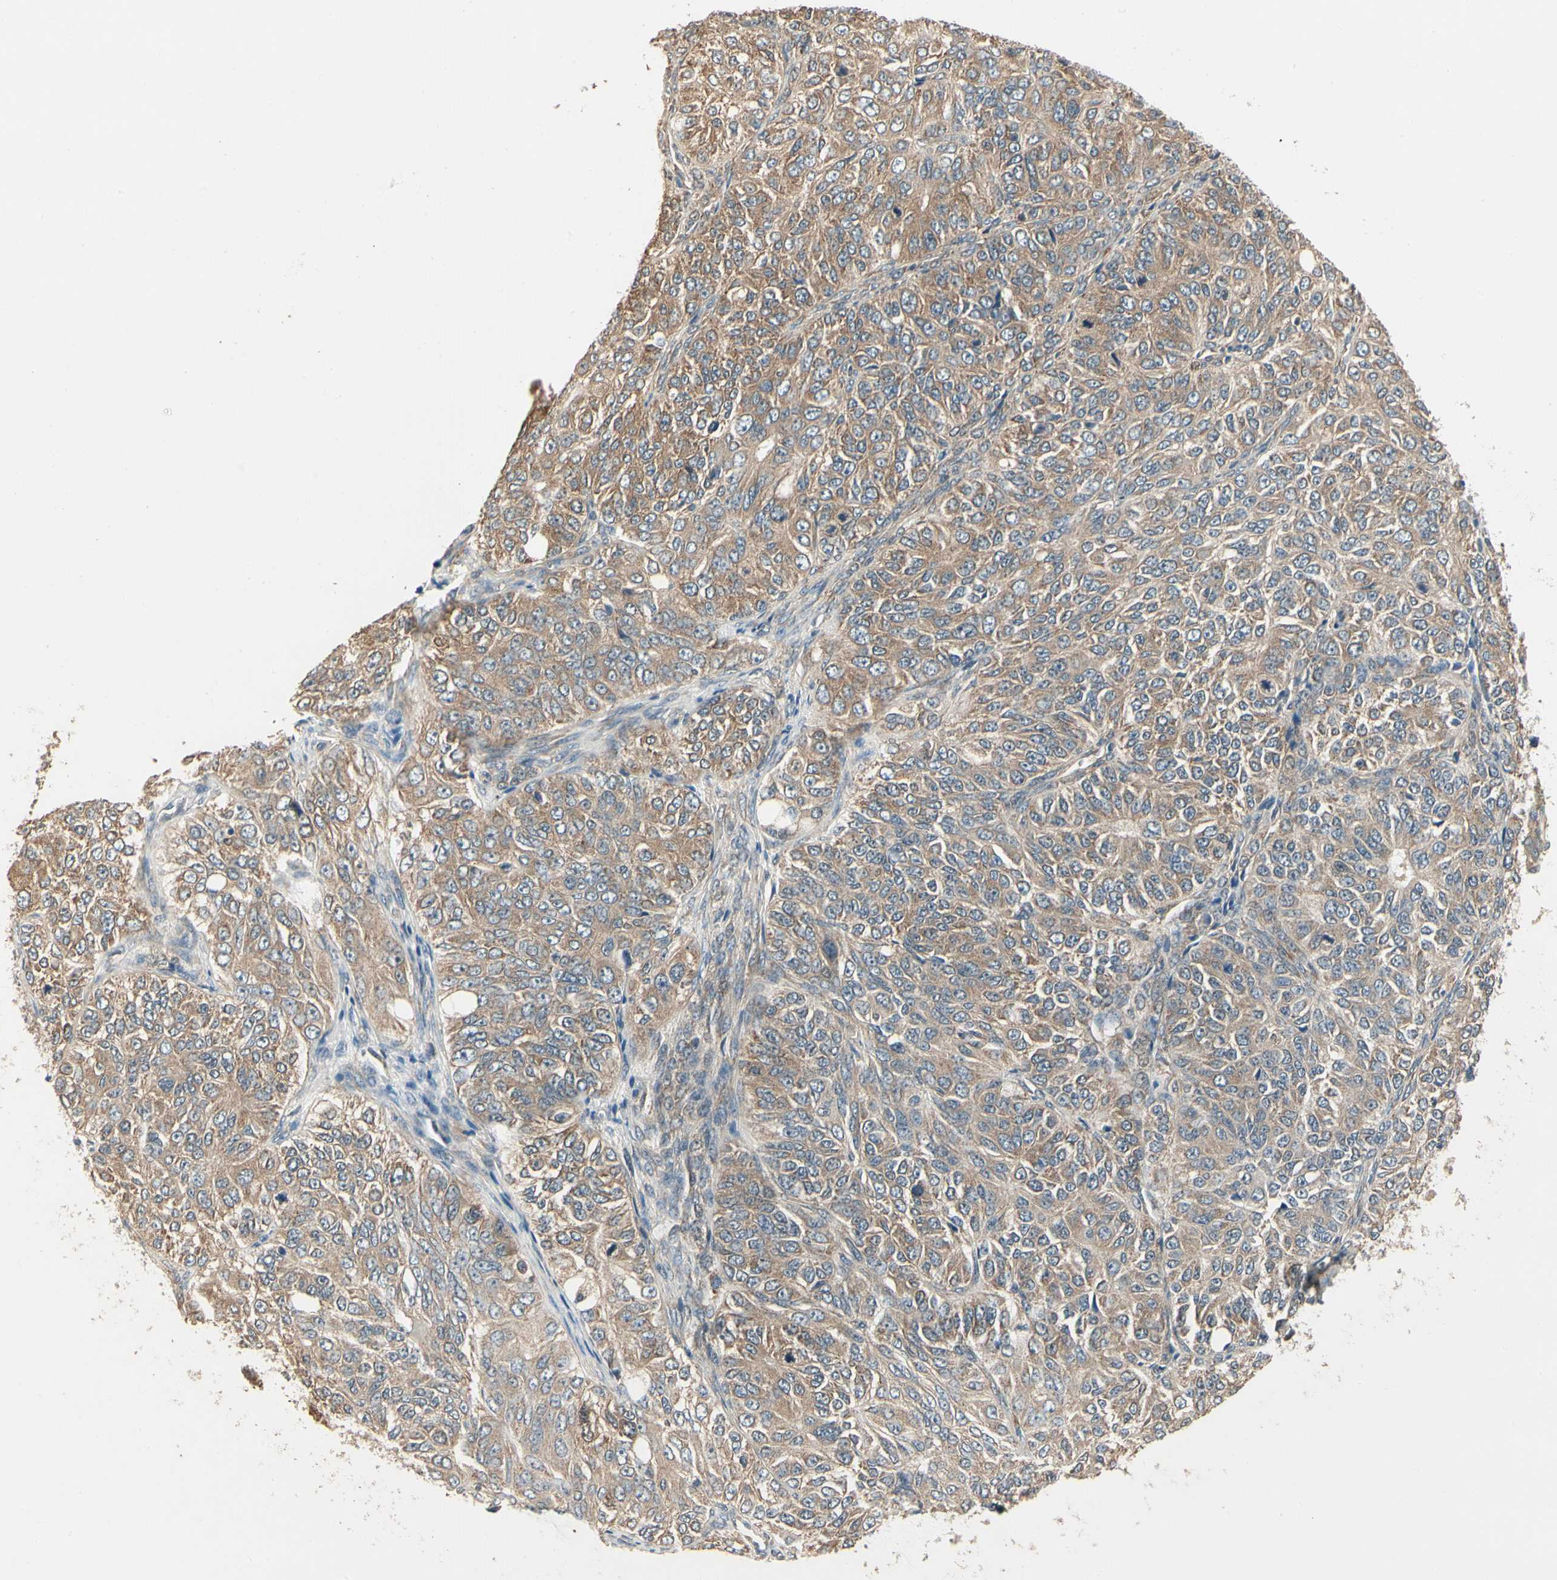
{"staining": {"intensity": "moderate", "quantity": ">75%", "location": "cytoplasmic/membranous"}, "tissue": "ovarian cancer", "cell_type": "Tumor cells", "image_type": "cancer", "snomed": [{"axis": "morphology", "description": "Carcinoma, endometroid"}, {"axis": "topography", "description": "Ovary"}], "caption": "Immunohistochemical staining of ovarian cancer displays moderate cytoplasmic/membranous protein positivity in about >75% of tumor cells.", "gene": "CCT7", "patient": {"sex": "female", "age": 51}}